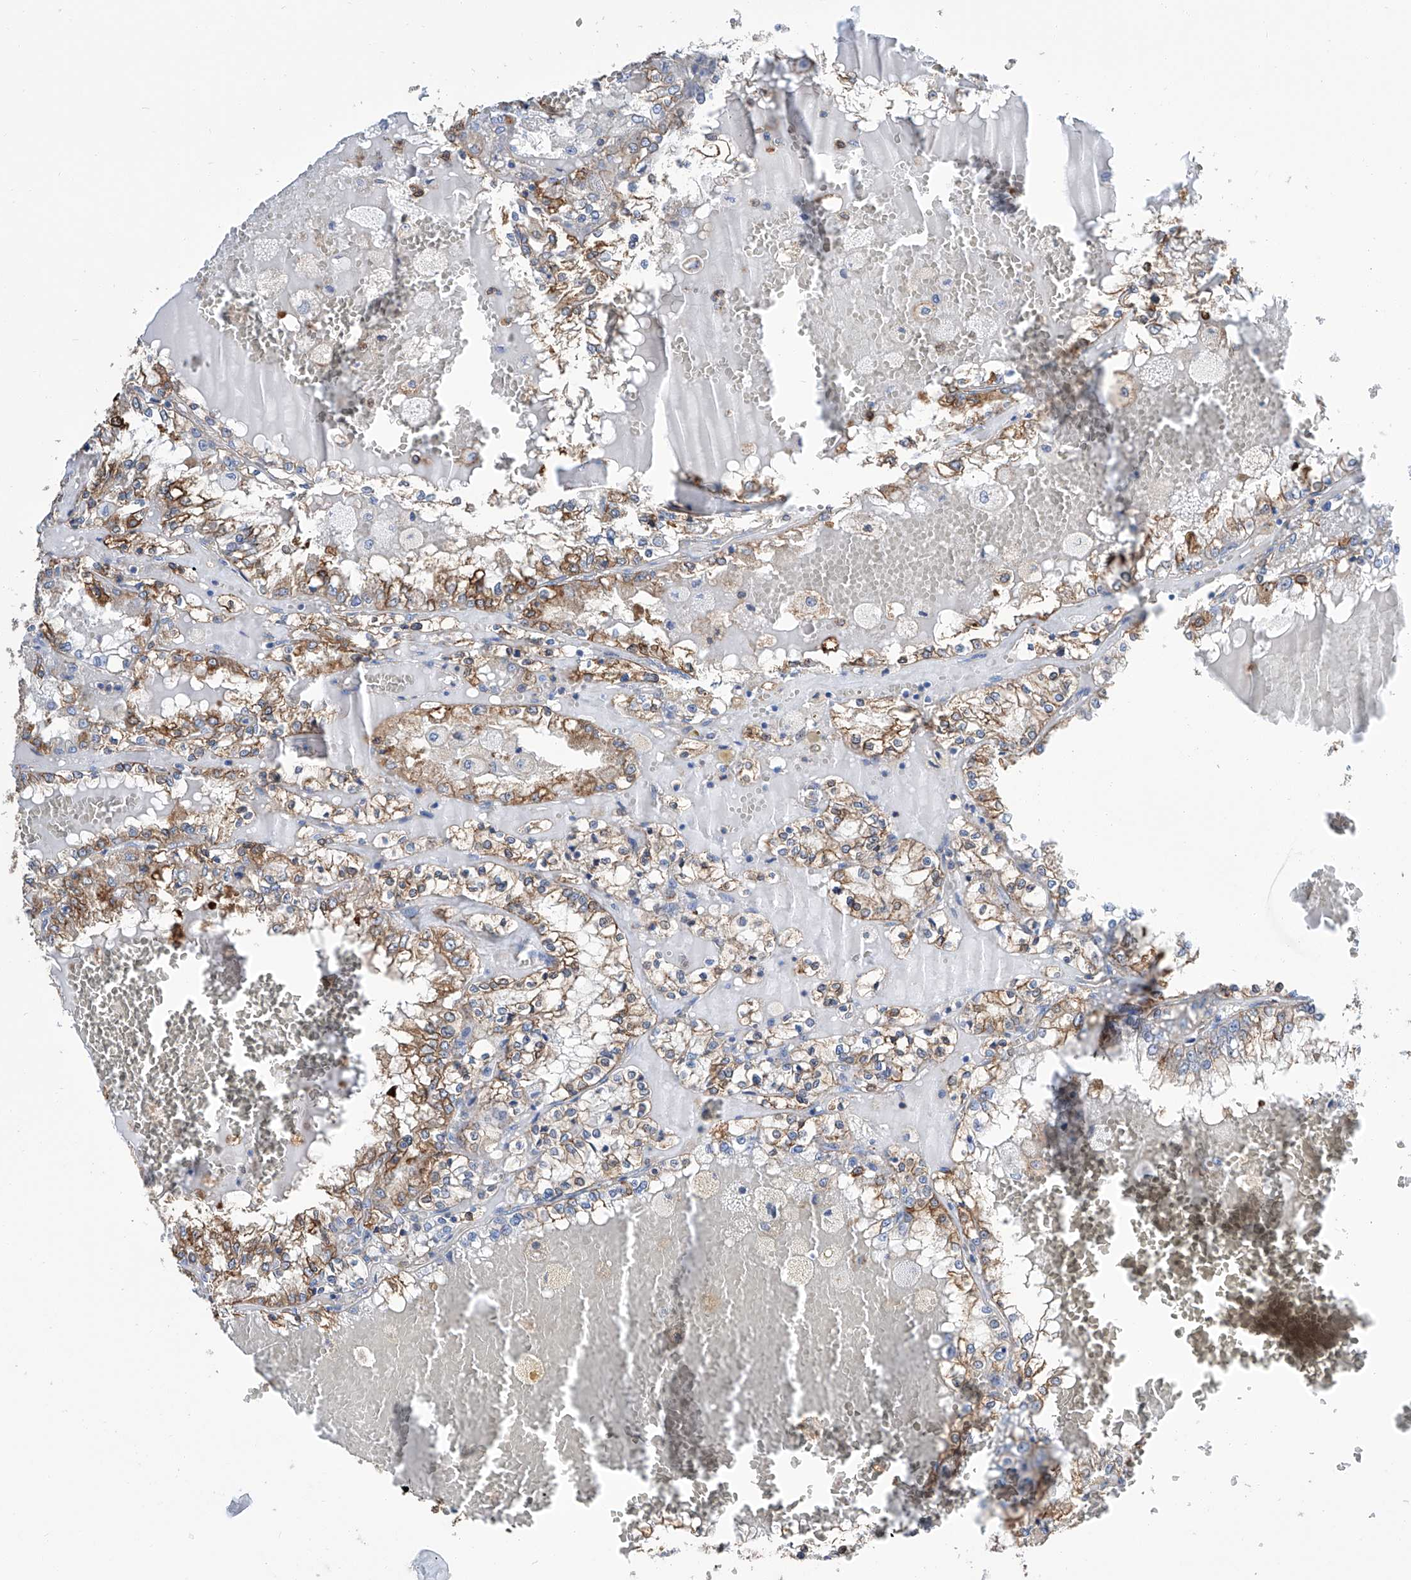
{"staining": {"intensity": "moderate", "quantity": ">75%", "location": "cytoplasmic/membranous"}, "tissue": "renal cancer", "cell_type": "Tumor cells", "image_type": "cancer", "snomed": [{"axis": "morphology", "description": "Adenocarcinoma, NOS"}, {"axis": "topography", "description": "Kidney"}], "caption": "Renal cancer (adenocarcinoma) was stained to show a protein in brown. There is medium levels of moderate cytoplasmic/membranous positivity in about >75% of tumor cells.", "gene": "GPT", "patient": {"sex": "female", "age": 56}}